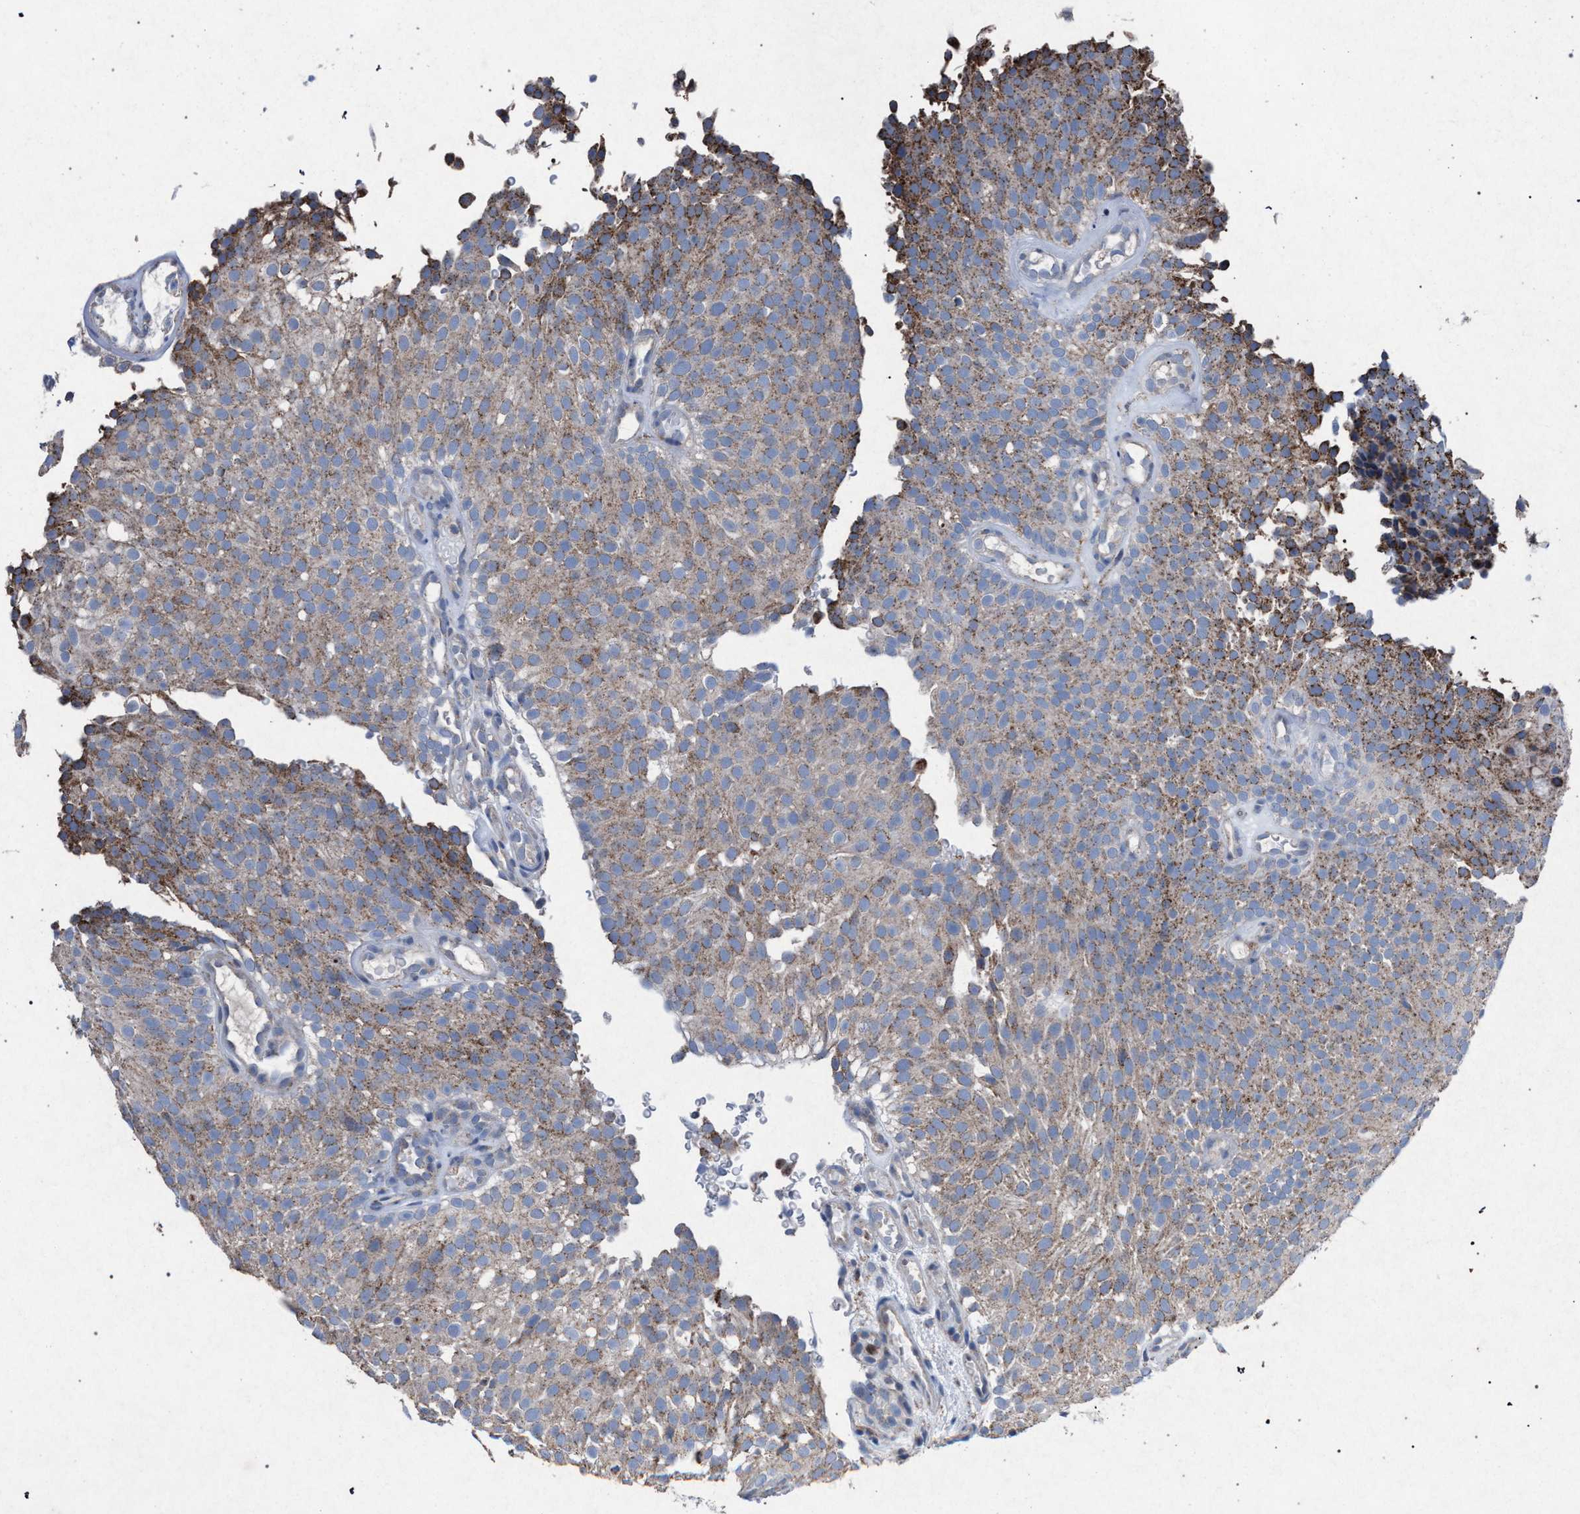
{"staining": {"intensity": "moderate", "quantity": ">75%", "location": "cytoplasmic/membranous"}, "tissue": "urothelial cancer", "cell_type": "Tumor cells", "image_type": "cancer", "snomed": [{"axis": "morphology", "description": "Urothelial carcinoma, Low grade"}, {"axis": "topography", "description": "Urinary bladder"}], "caption": "Urothelial cancer stained with a protein marker demonstrates moderate staining in tumor cells.", "gene": "HSD17B4", "patient": {"sex": "male", "age": 78}}